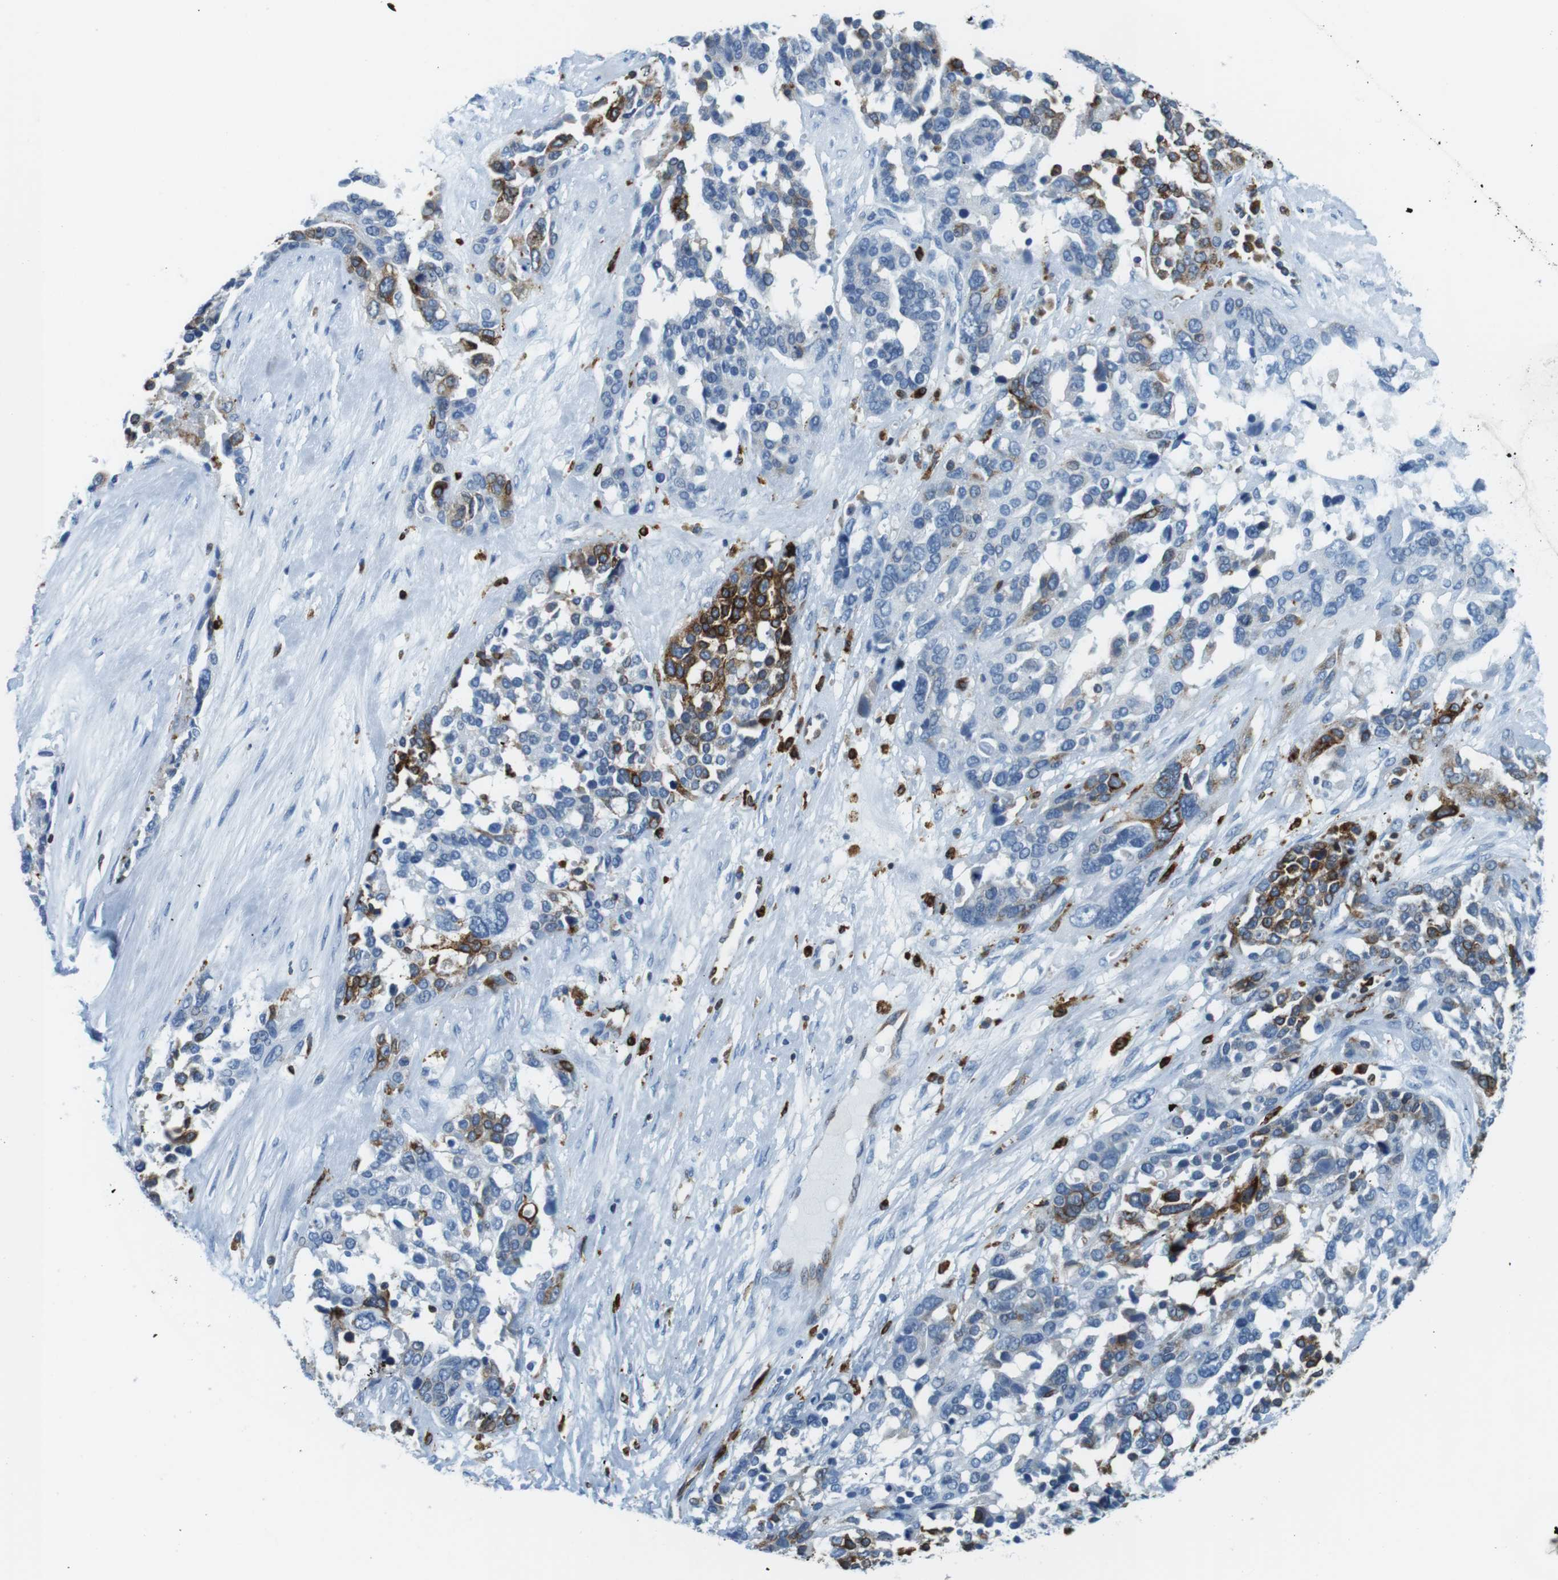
{"staining": {"intensity": "strong", "quantity": "<25%", "location": "cytoplasmic/membranous"}, "tissue": "ovarian cancer", "cell_type": "Tumor cells", "image_type": "cancer", "snomed": [{"axis": "morphology", "description": "Cystadenocarcinoma, serous, NOS"}, {"axis": "topography", "description": "Ovary"}], "caption": "Protein expression analysis of ovarian serous cystadenocarcinoma shows strong cytoplasmic/membranous expression in approximately <25% of tumor cells.", "gene": "CIITA", "patient": {"sex": "female", "age": 44}}